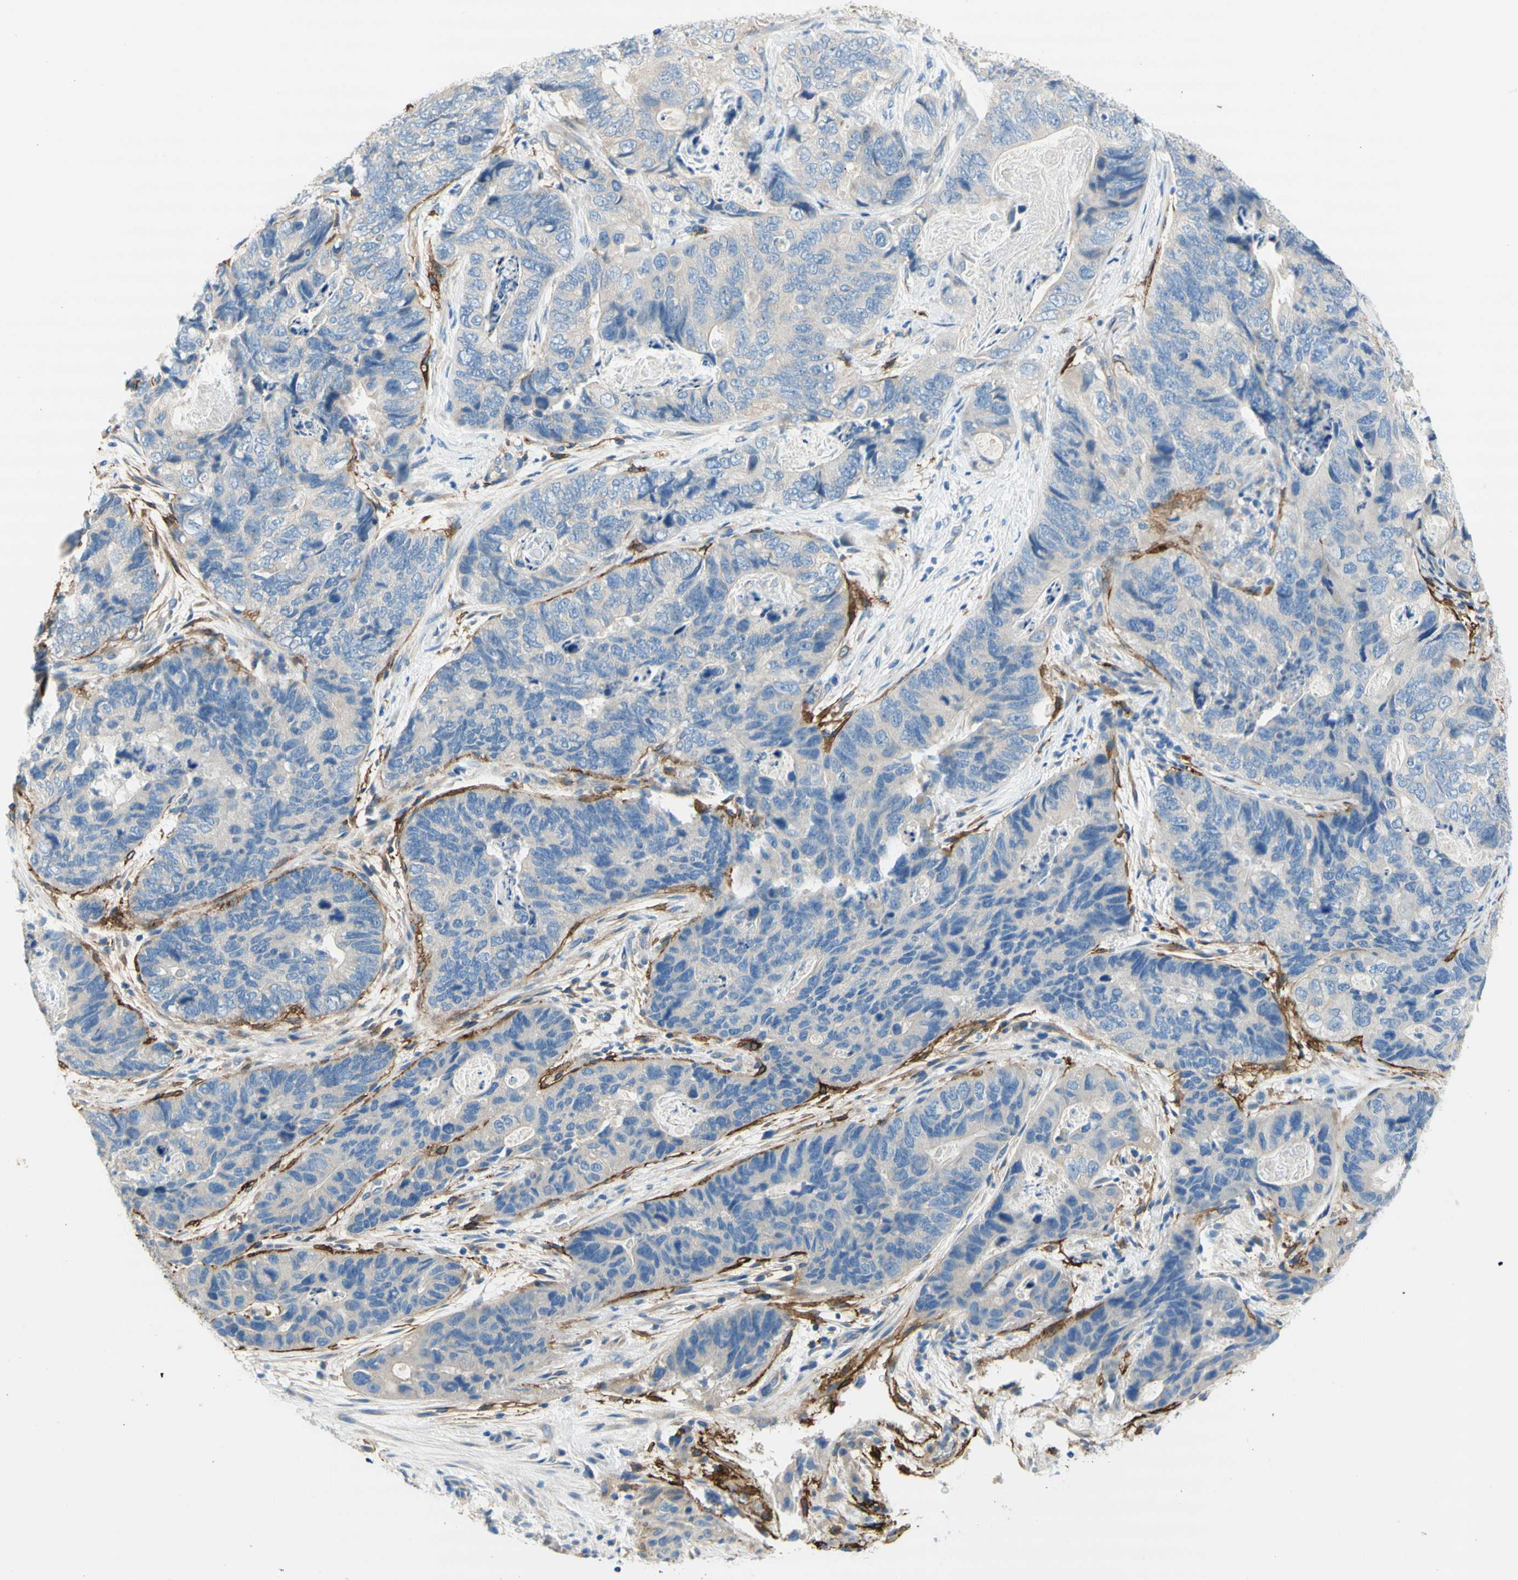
{"staining": {"intensity": "weak", "quantity": ">75%", "location": "cytoplasmic/membranous"}, "tissue": "stomach cancer", "cell_type": "Tumor cells", "image_type": "cancer", "snomed": [{"axis": "morphology", "description": "Adenocarcinoma, NOS"}, {"axis": "topography", "description": "Stomach"}], "caption": "Approximately >75% of tumor cells in adenocarcinoma (stomach) demonstrate weak cytoplasmic/membranous protein positivity as visualized by brown immunohistochemical staining.", "gene": "F3", "patient": {"sex": "female", "age": 89}}